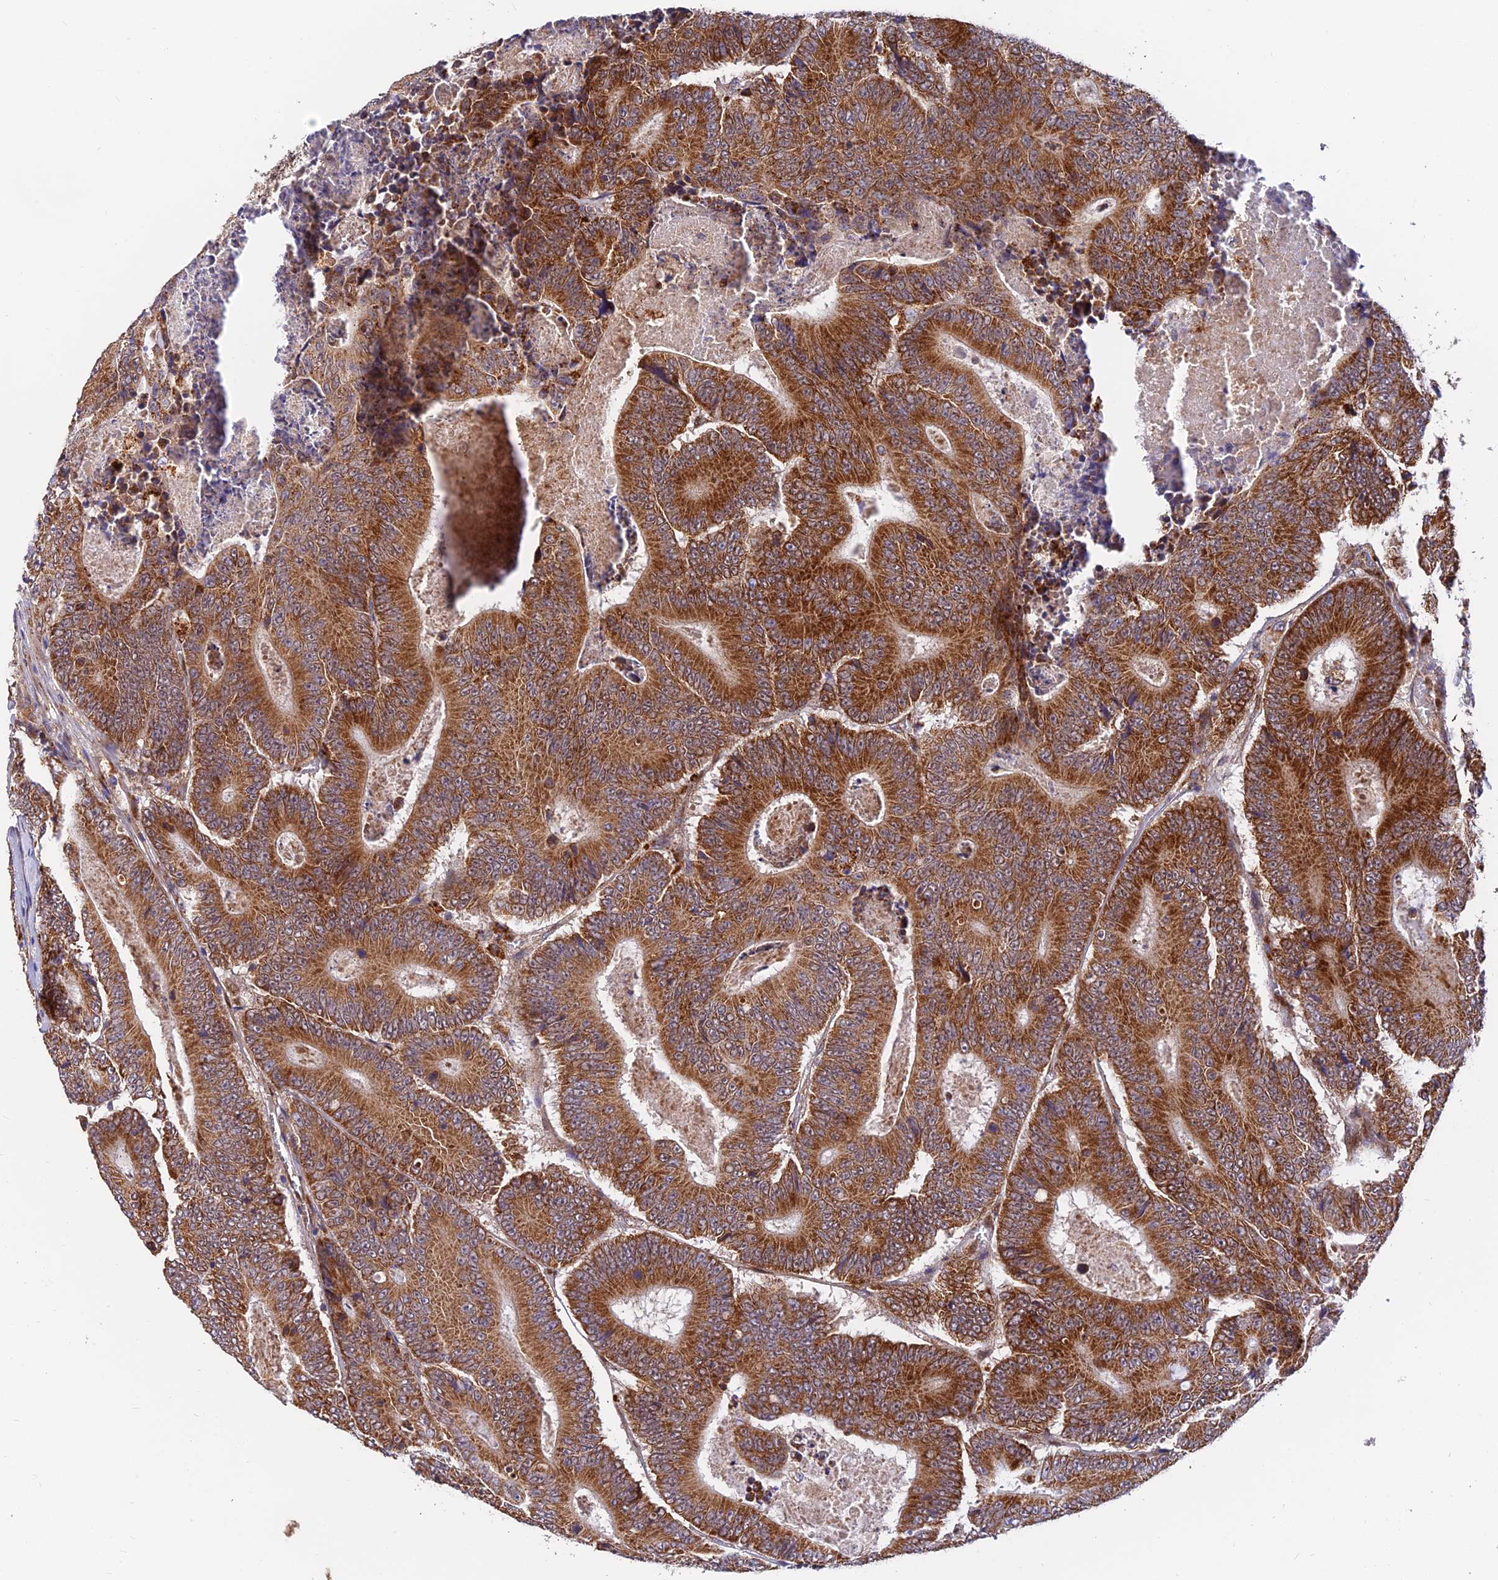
{"staining": {"intensity": "strong", "quantity": ">75%", "location": "cytoplasmic/membranous"}, "tissue": "colorectal cancer", "cell_type": "Tumor cells", "image_type": "cancer", "snomed": [{"axis": "morphology", "description": "Adenocarcinoma, NOS"}, {"axis": "topography", "description": "Colon"}], "caption": "High-magnification brightfield microscopy of adenocarcinoma (colorectal) stained with DAB (3,3'-diaminobenzidine) (brown) and counterstained with hematoxylin (blue). tumor cells exhibit strong cytoplasmic/membranous expression is seen in about>75% of cells. (Brightfield microscopy of DAB IHC at high magnification).", "gene": "PODNL1", "patient": {"sex": "male", "age": 83}}